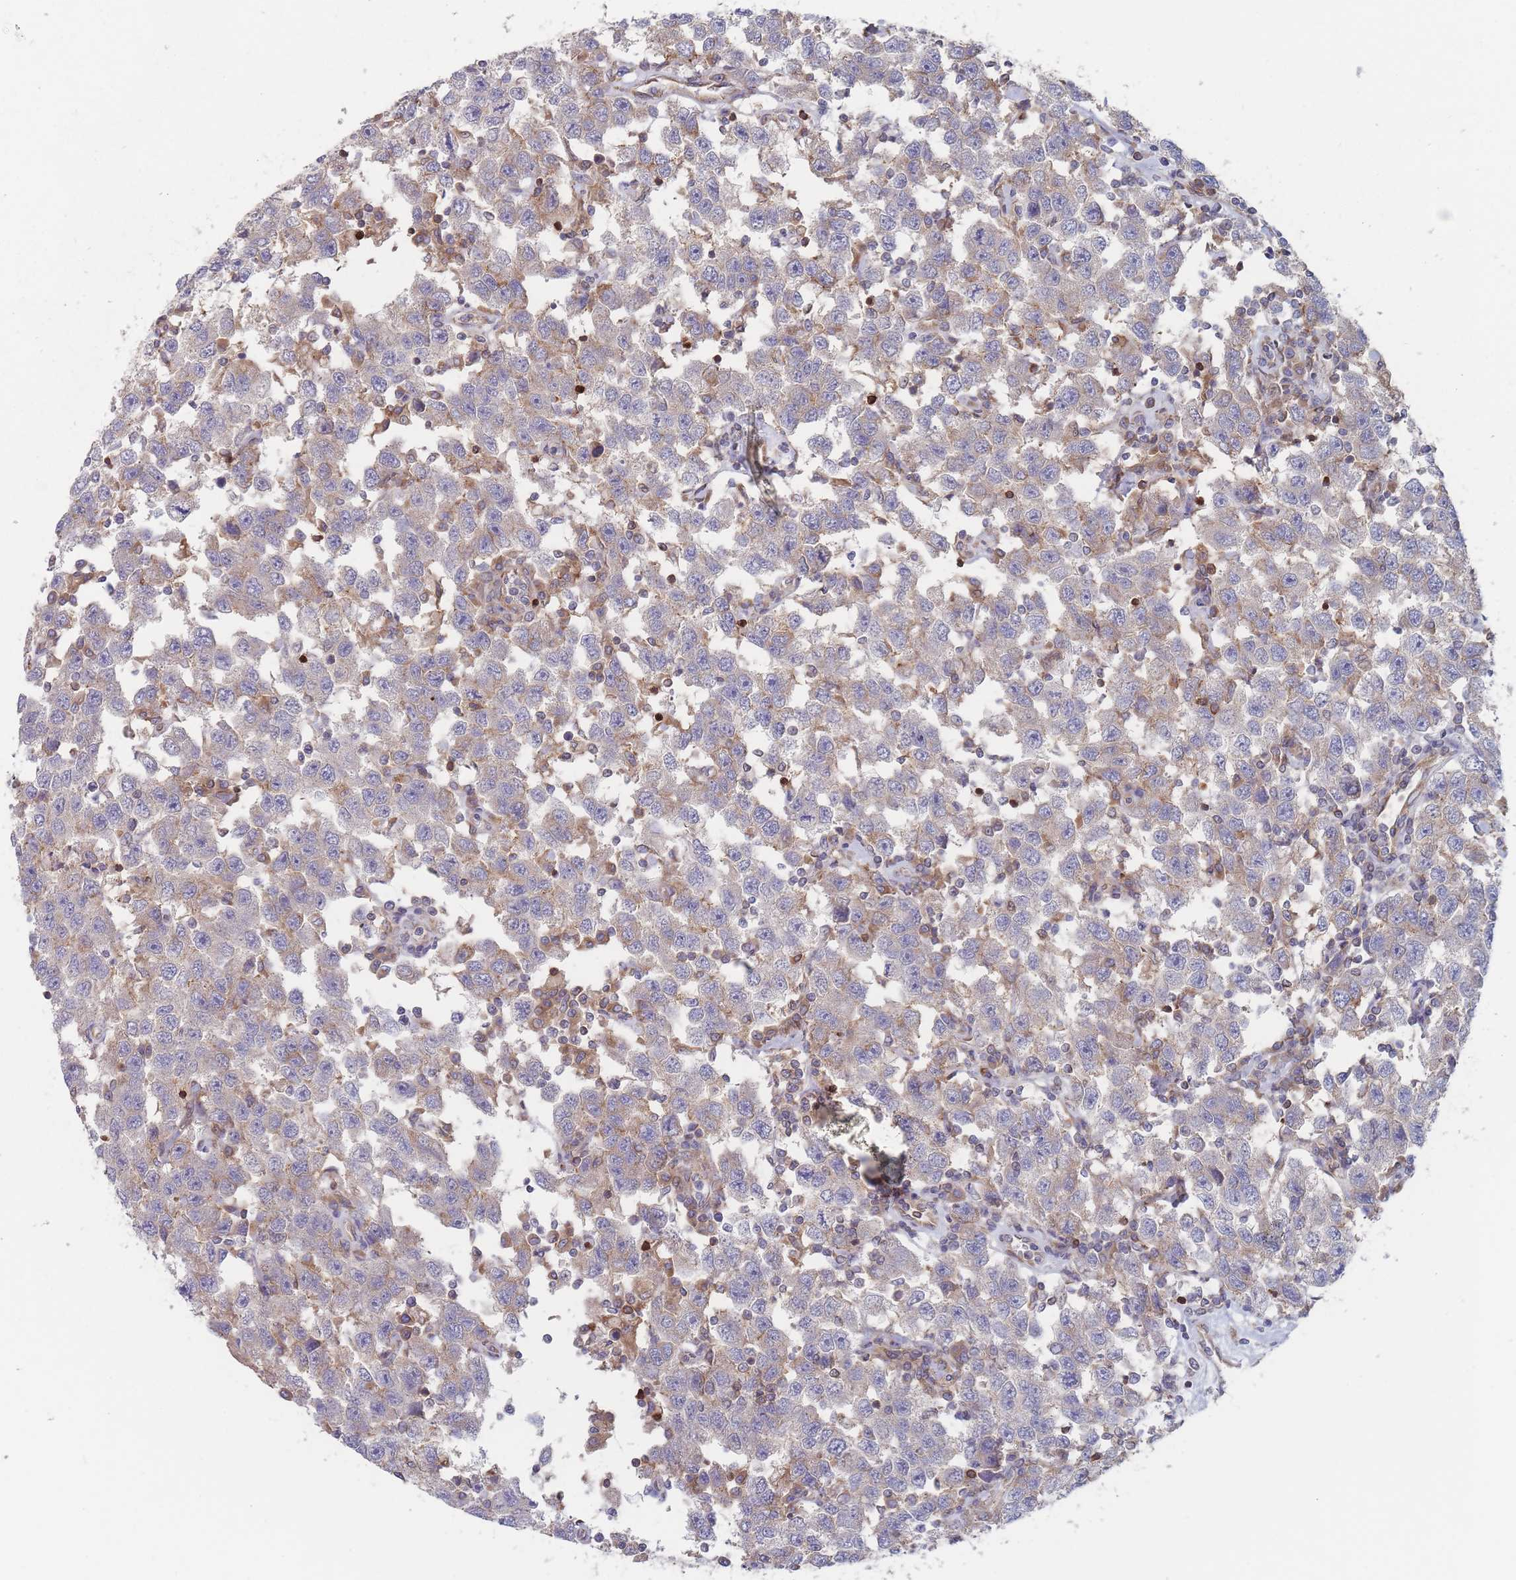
{"staining": {"intensity": "weak", "quantity": "<25%", "location": "cytoplasmic/membranous"}, "tissue": "testis cancer", "cell_type": "Tumor cells", "image_type": "cancer", "snomed": [{"axis": "morphology", "description": "Seminoma, NOS"}, {"axis": "topography", "description": "Testis"}], "caption": "There is no significant positivity in tumor cells of testis cancer. Brightfield microscopy of immunohistochemistry (IHC) stained with DAB (brown) and hematoxylin (blue), captured at high magnification.", "gene": "KDSR", "patient": {"sex": "male", "age": 41}}